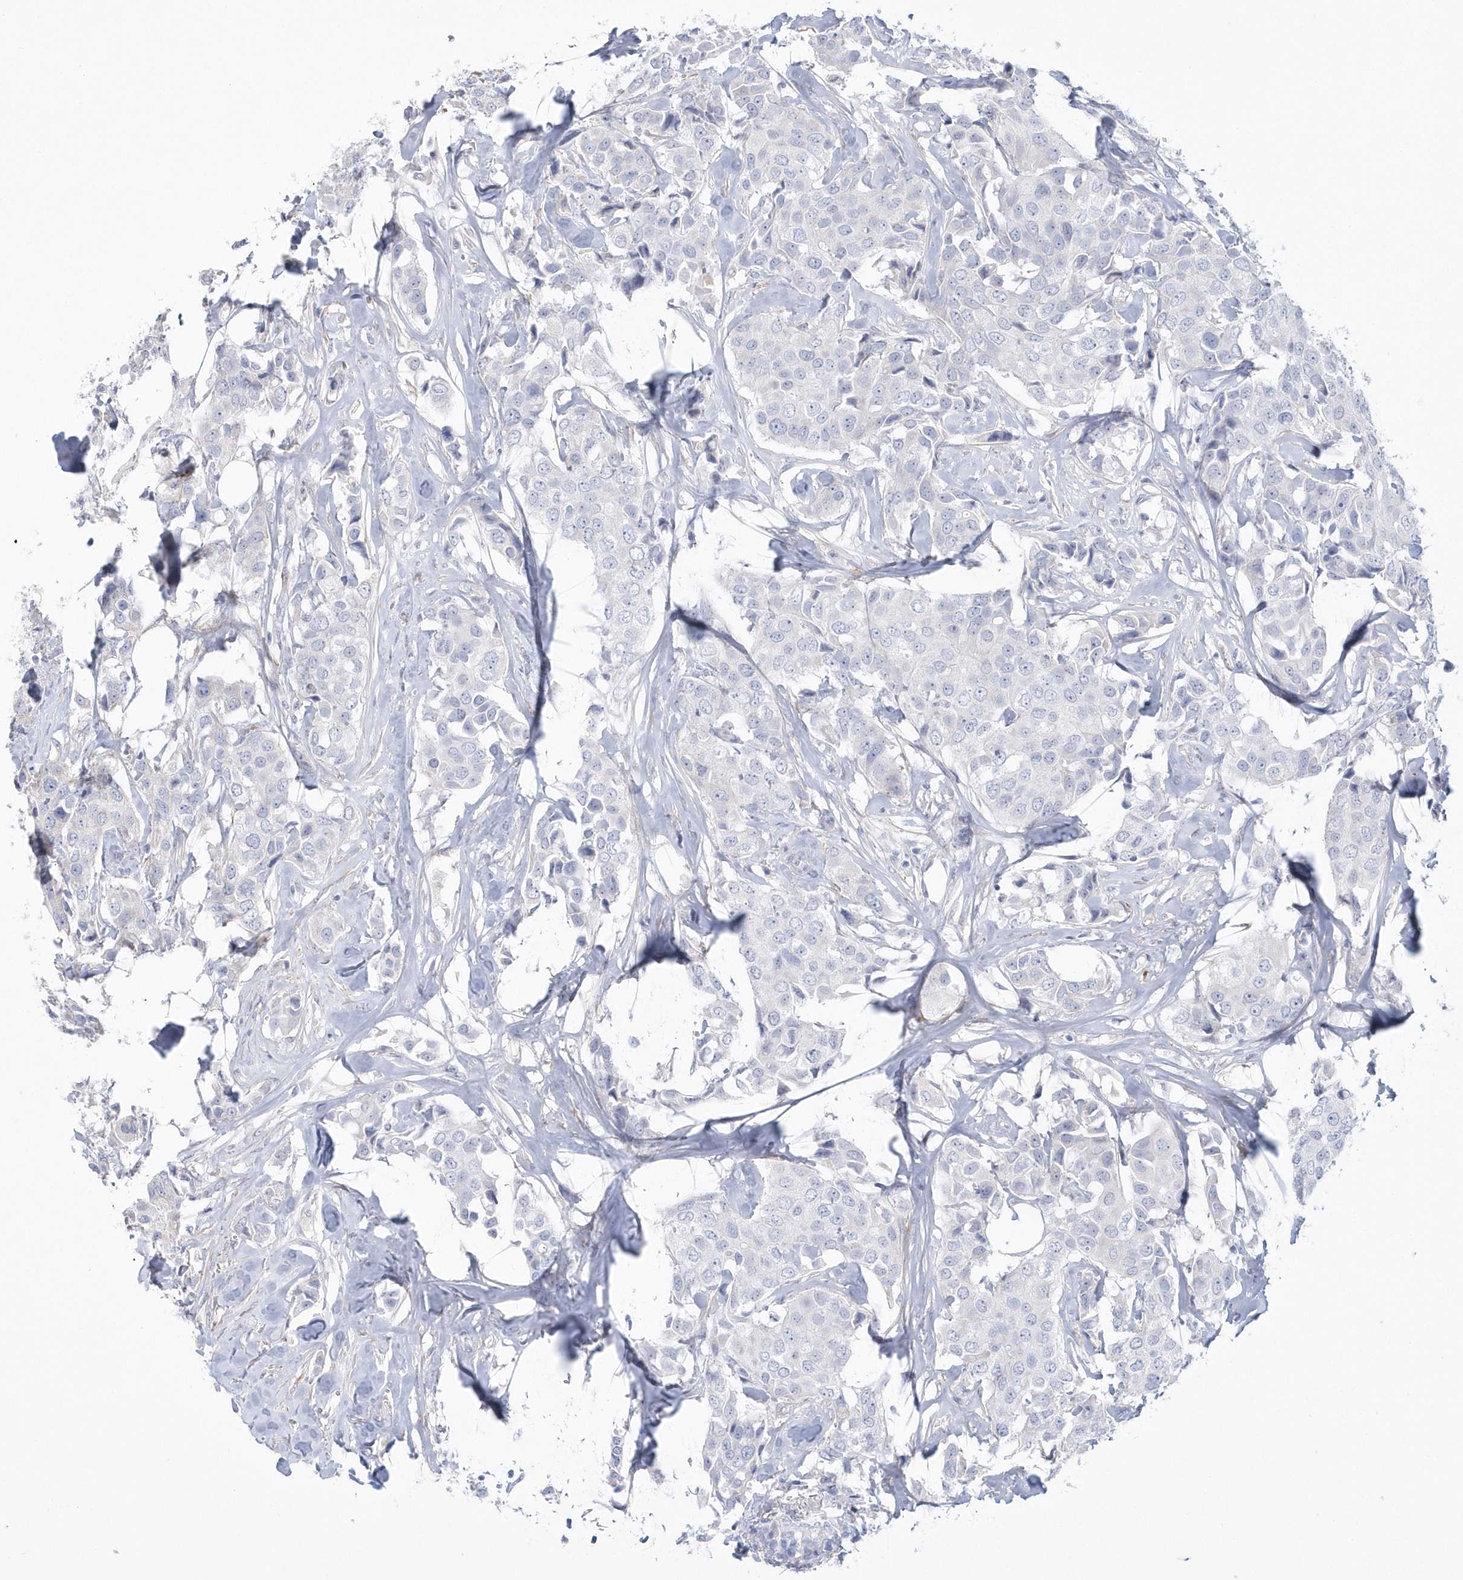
{"staining": {"intensity": "negative", "quantity": "none", "location": "none"}, "tissue": "breast cancer", "cell_type": "Tumor cells", "image_type": "cancer", "snomed": [{"axis": "morphology", "description": "Duct carcinoma"}, {"axis": "topography", "description": "Breast"}], "caption": "Immunohistochemistry (IHC) image of neoplastic tissue: breast cancer stained with DAB (3,3'-diaminobenzidine) shows no significant protein positivity in tumor cells.", "gene": "WDR27", "patient": {"sex": "female", "age": 80}}